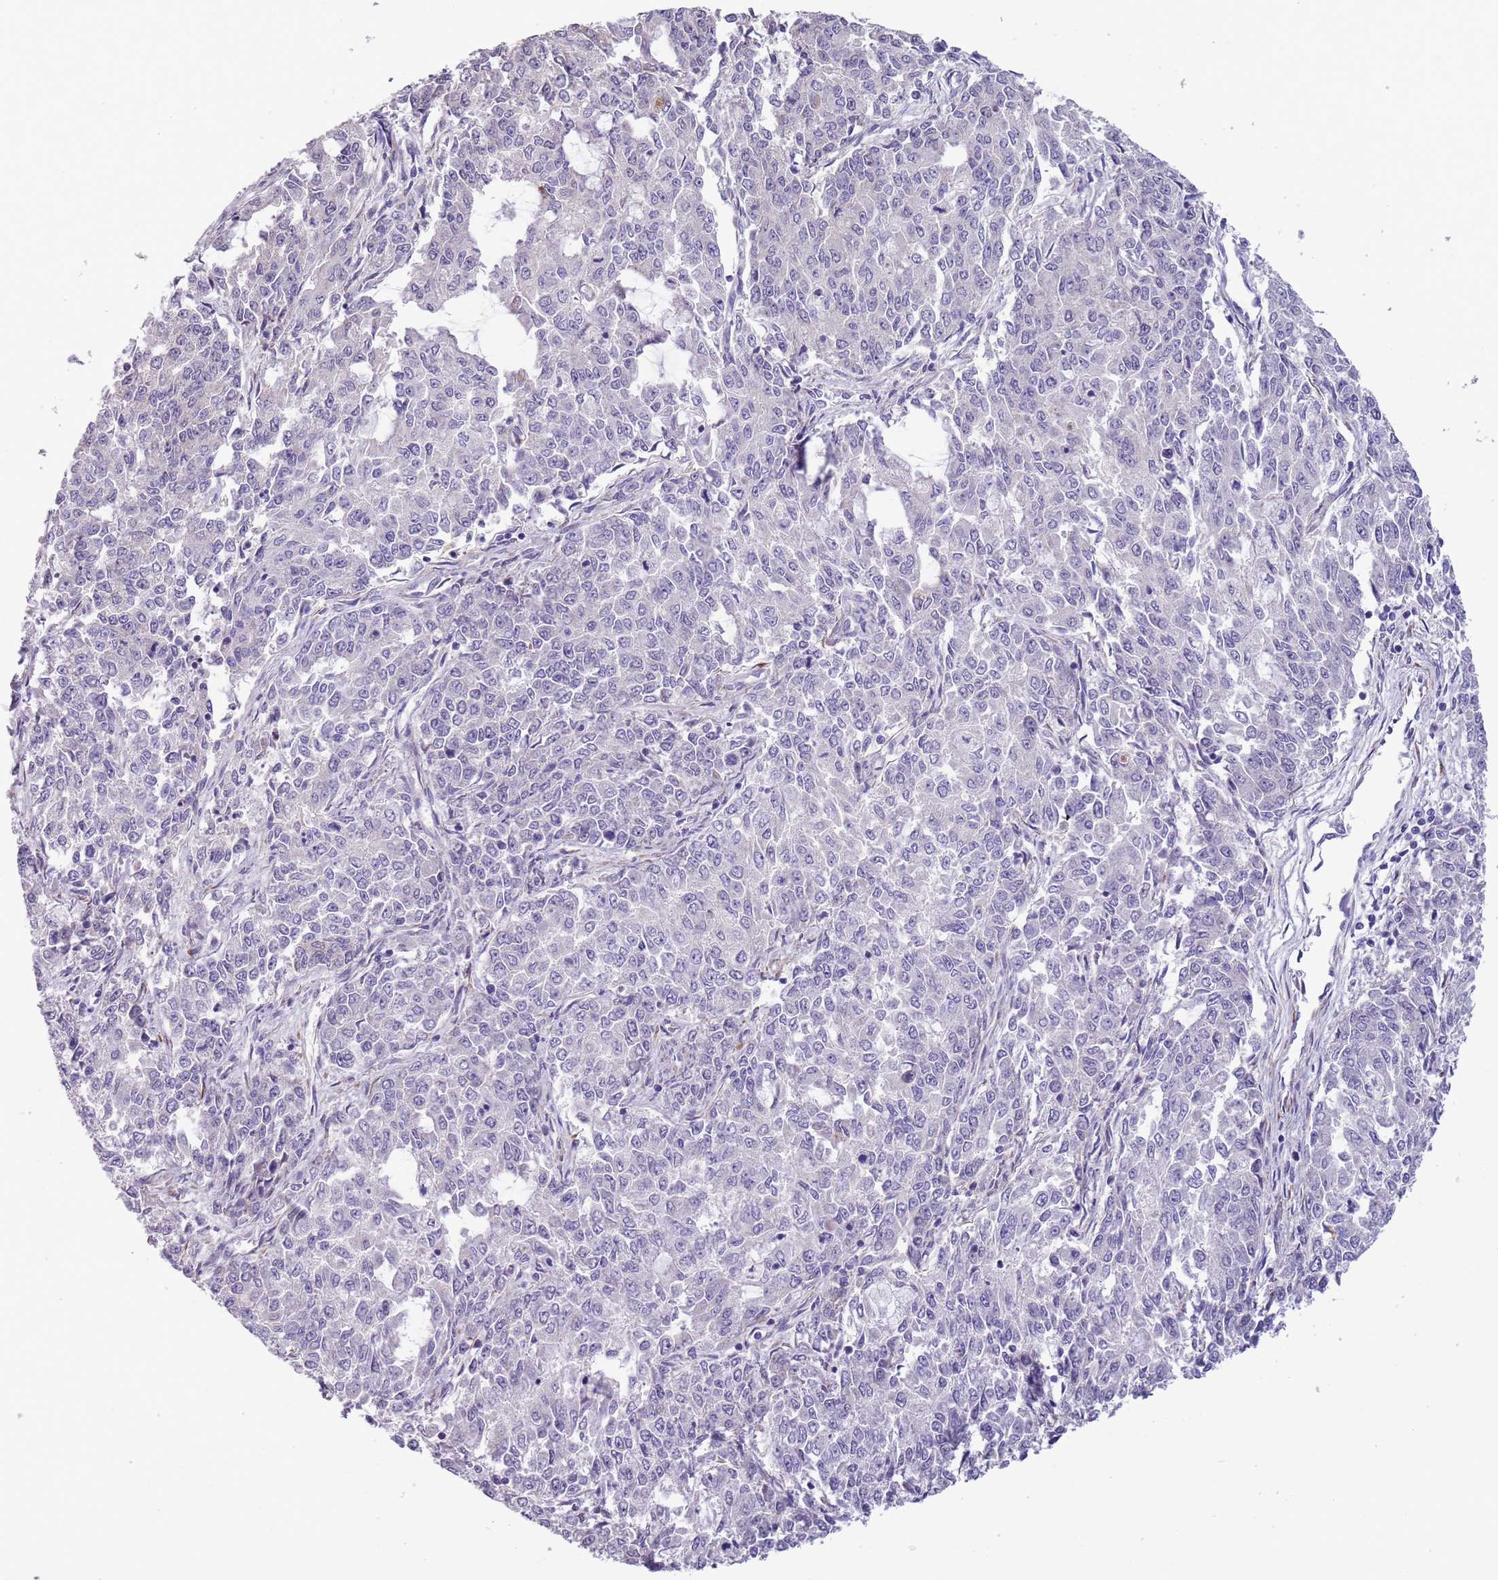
{"staining": {"intensity": "negative", "quantity": "none", "location": "none"}, "tissue": "endometrial cancer", "cell_type": "Tumor cells", "image_type": "cancer", "snomed": [{"axis": "morphology", "description": "Adenocarcinoma, NOS"}, {"axis": "topography", "description": "Endometrium"}], "caption": "Tumor cells show no significant staining in adenocarcinoma (endometrial). (IHC, brightfield microscopy, high magnification).", "gene": "MRPL32", "patient": {"sex": "female", "age": 50}}